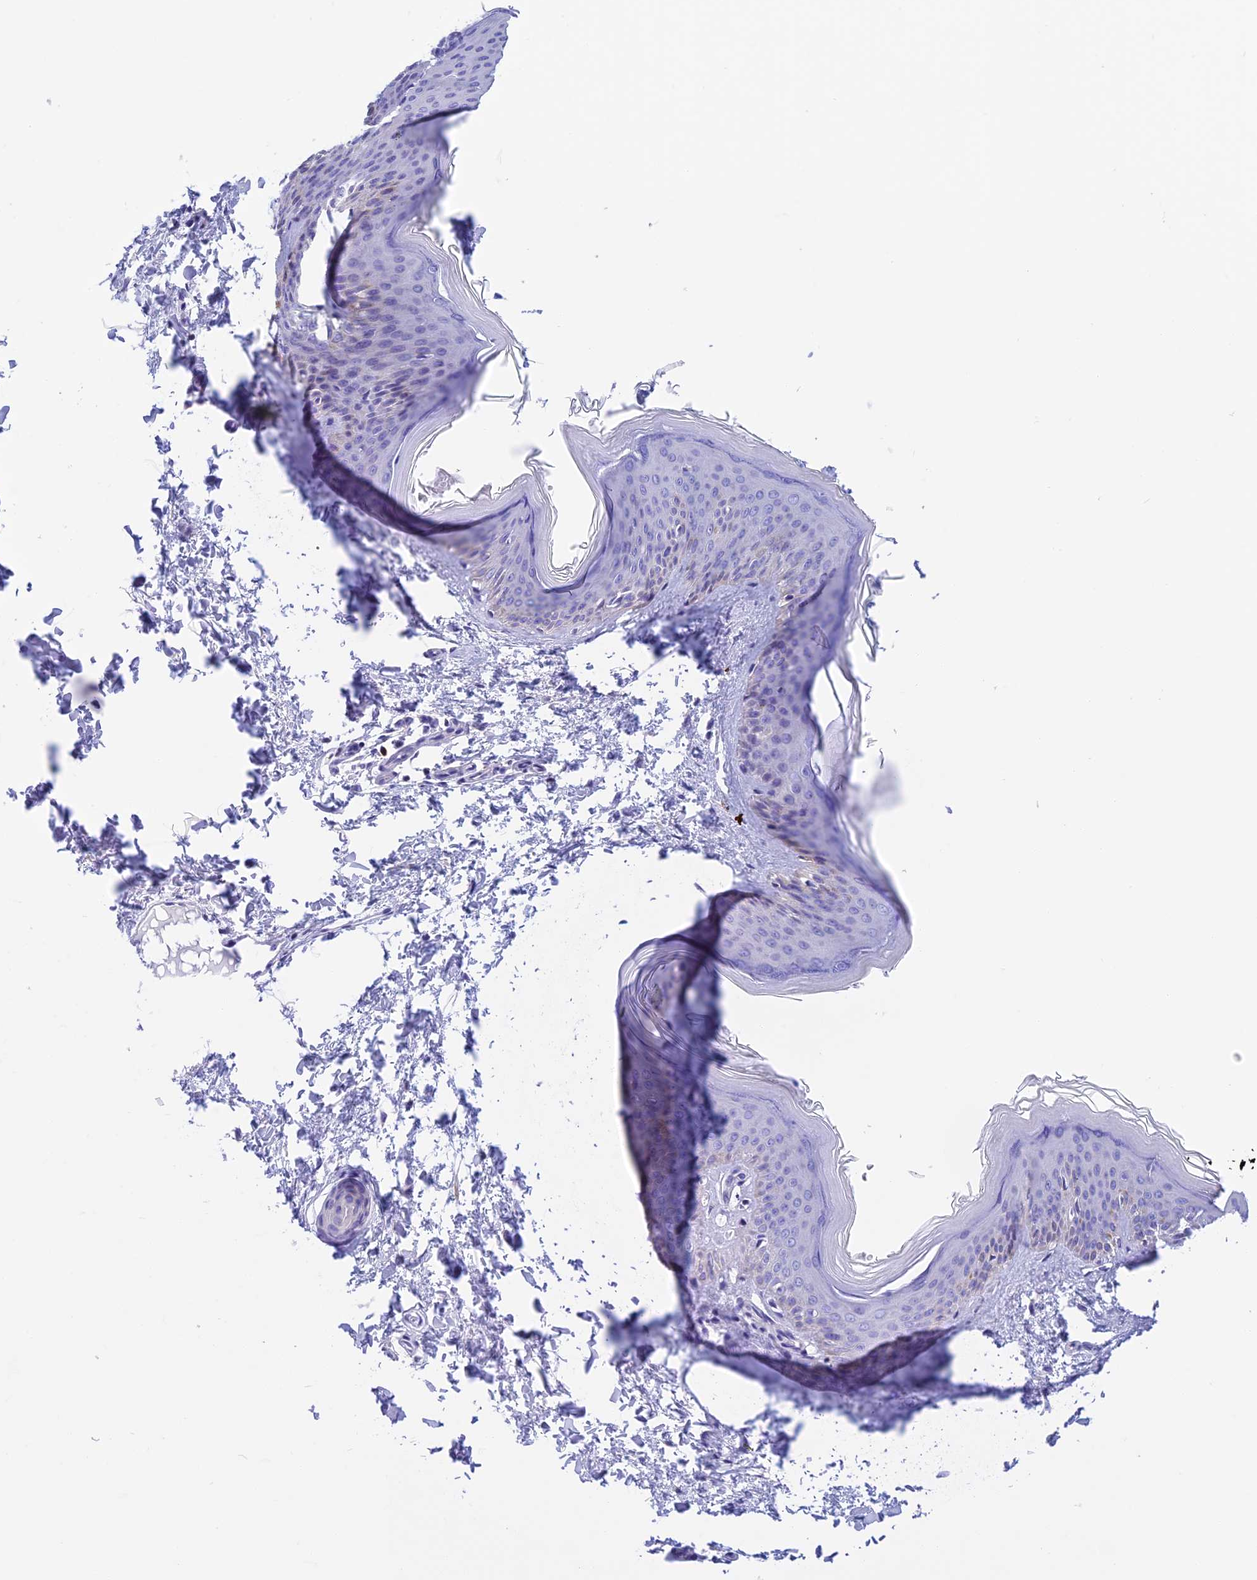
{"staining": {"intensity": "negative", "quantity": "none", "location": "none"}, "tissue": "skin", "cell_type": "Fibroblasts", "image_type": "normal", "snomed": [{"axis": "morphology", "description": "Normal tissue, NOS"}, {"axis": "topography", "description": "Skin"}], "caption": "High magnification brightfield microscopy of unremarkable skin stained with DAB (3,3'-diaminobenzidine) (brown) and counterstained with hematoxylin (blue): fibroblasts show no significant positivity. Nuclei are stained in blue.", "gene": "NXPE4", "patient": {"sex": "female", "age": 27}}